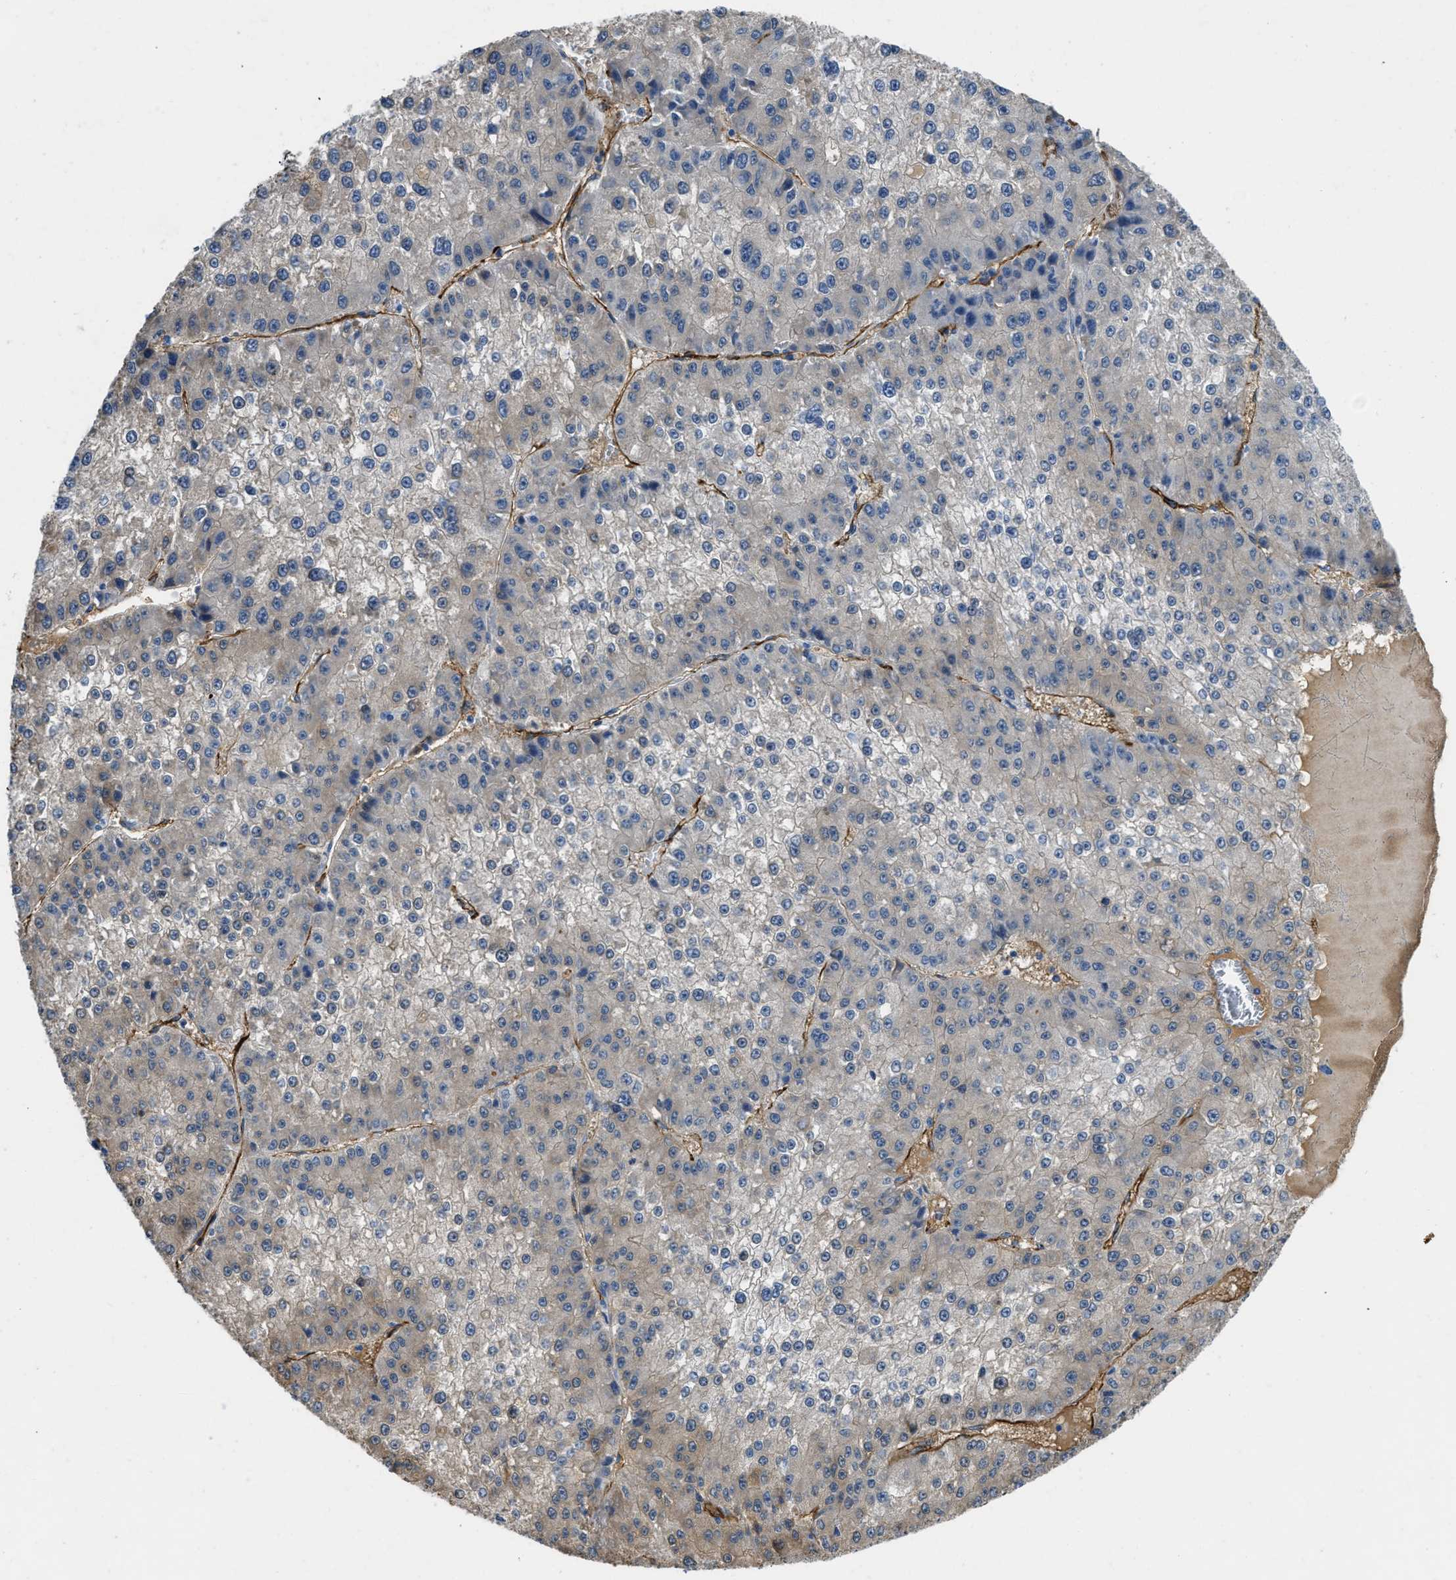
{"staining": {"intensity": "weak", "quantity": "<25%", "location": "cytoplasmic/membranous"}, "tissue": "liver cancer", "cell_type": "Tumor cells", "image_type": "cancer", "snomed": [{"axis": "morphology", "description": "Carcinoma, Hepatocellular, NOS"}, {"axis": "topography", "description": "Liver"}], "caption": "A high-resolution image shows immunohistochemistry staining of hepatocellular carcinoma (liver), which exhibits no significant expression in tumor cells.", "gene": "SPEG", "patient": {"sex": "female", "age": 73}}